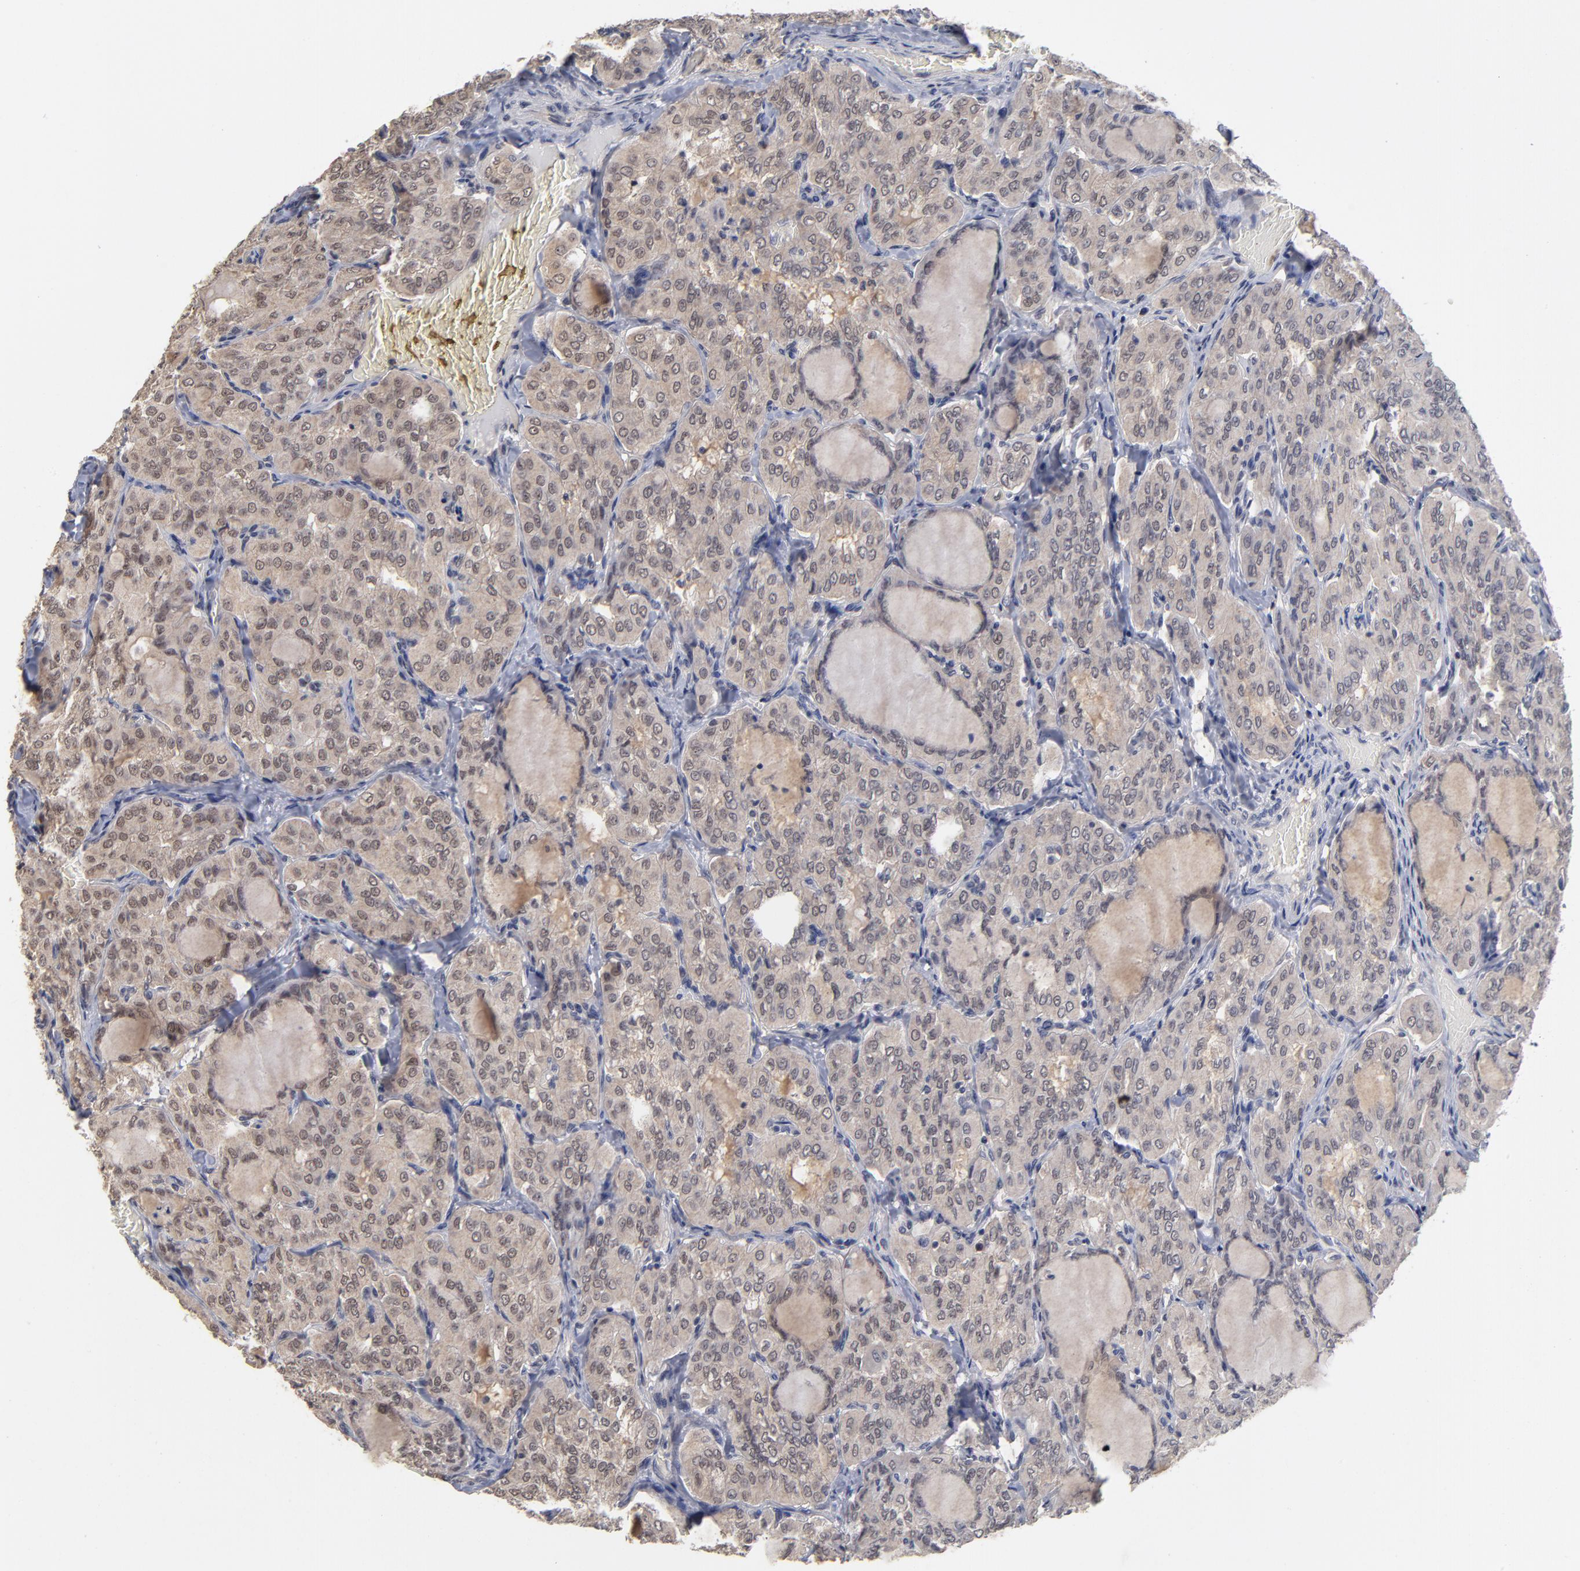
{"staining": {"intensity": "moderate", "quantity": ">75%", "location": "cytoplasmic/membranous,nuclear"}, "tissue": "thyroid cancer", "cell_type": "Tumor cells", "image_type": "cancer", "snomed": [{"axis": "morphology", "description": "Papillary adenocarcinoma, NOS"}, {"axis": "topography", "description": "Thyroid gland"}], "caption": "Immunohistochemistry (IHC) staining of papillary adenocarcinoma (thyroid), which reveals medium levels of moderate cytoplasmic/membranous and nuclear staining in approximately >75% of tumor cells indicating moderate cytoplasmic/membranous and nuclear protein expression. The staining was performed using DAB (3,3'-diaminobenzidine) (brown) for protein detection and nuclei were counterstained in hematoxylin (blue).", "gene": "WSB1", "patient": {"sex": "male", "age": 20}}